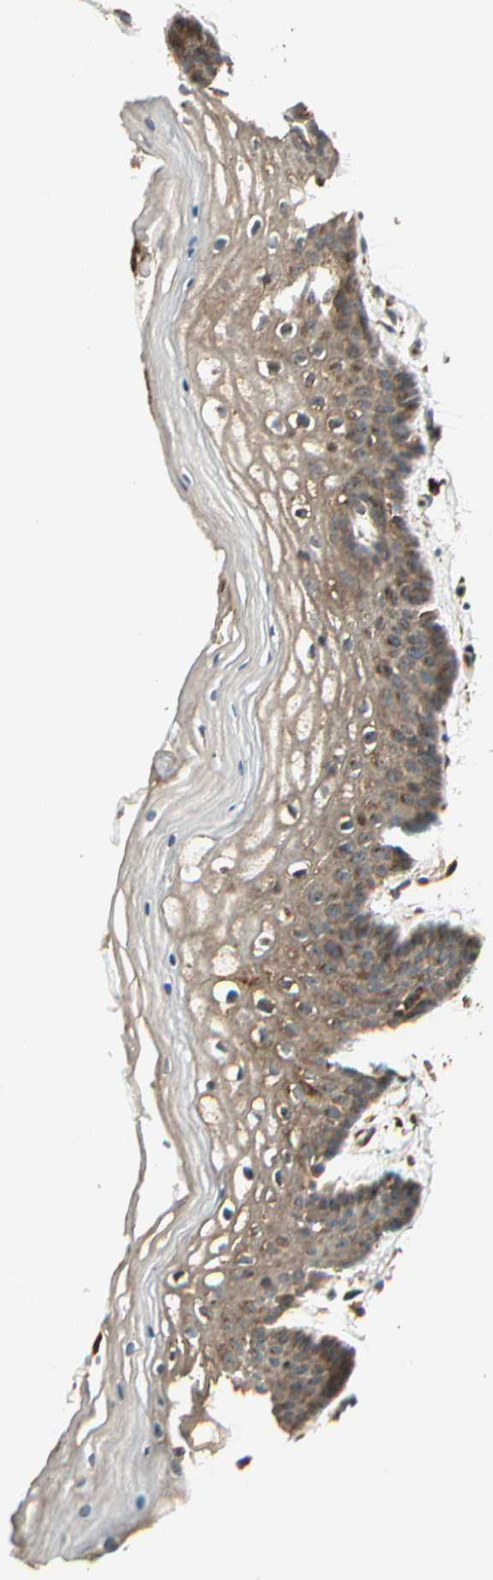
{"staining": {"intensity": "moderate", "quantity": "25%-75%", "location": "cytoplasmic/membranous,nuclear"}, "tissue": "vagina", "cell_type": "Squamous epithelial cells", "image_type": "normal", "snomed": [{"axis": "morphology", "description": "Normal tissue, NOS"}, {"axis": "topography", "description": "Vagina"}], "caption": "Protein staining demonstrates moderate cytoplasmic/membranous,nuclear positivity in about 25%-75% of squamous epithelial cells in normal vagina.", "gene": "FKBP15", "patient": {"sex": "female", "age": 46}}